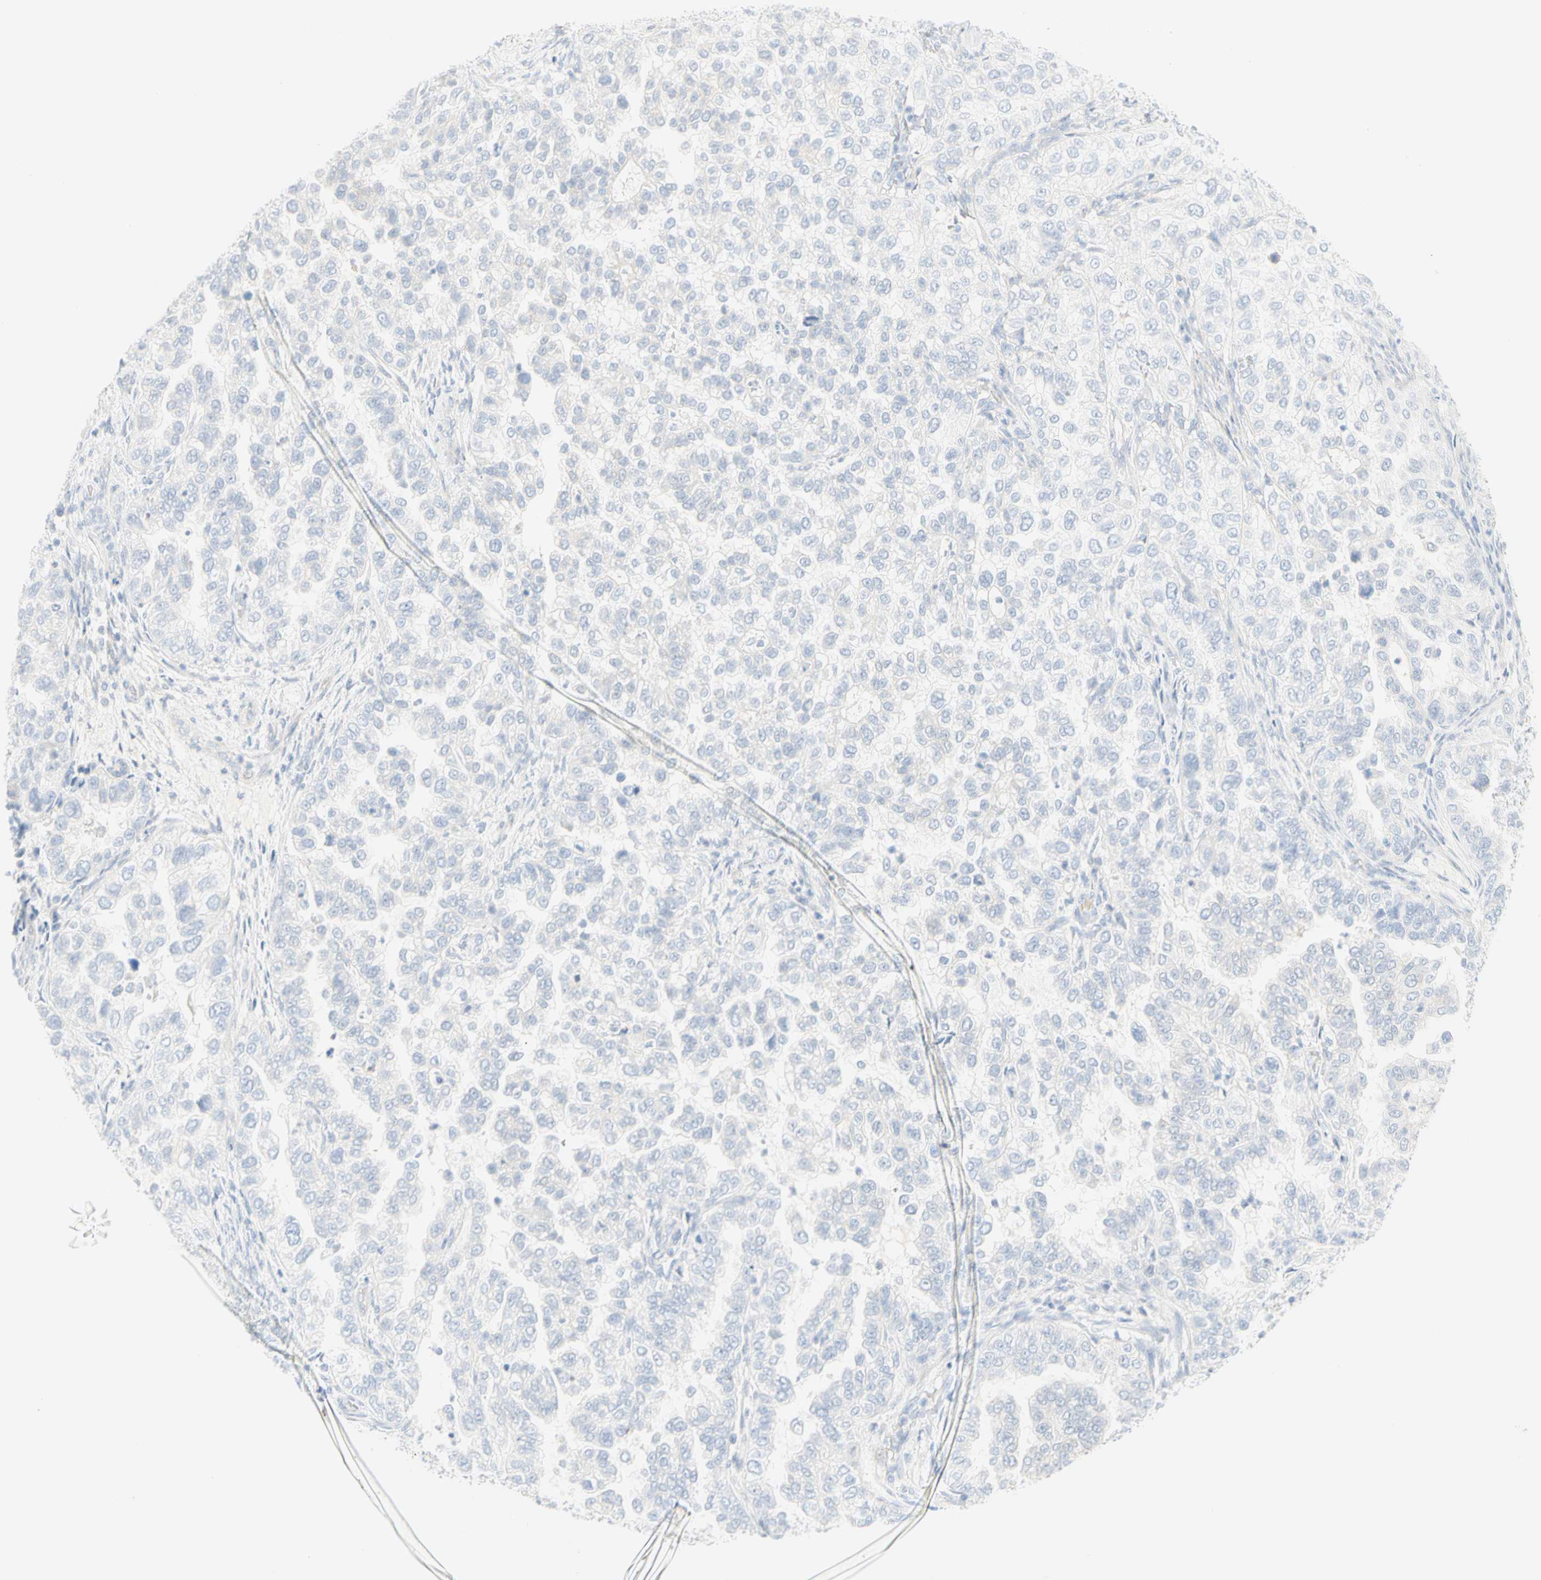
{"staining": {"intensity": "negative", "quantity": "none", "location": "none"}, "tissue": "endometrial cancer", "cell_type": "Tumor cells", "image_type": "cancer", "snomed": [{"axis": "morphology", "description": "Adenocarcinoma, NOS"}, {"axis": "topography", "description": "Endometrium"}], "caption": "Immunohistochemistry of human adenocarcinoma (endometrial) displays no positivity in tumor cells.", "gene": "SELENBP1", "patient": {"sex": "female", "age": 85}}